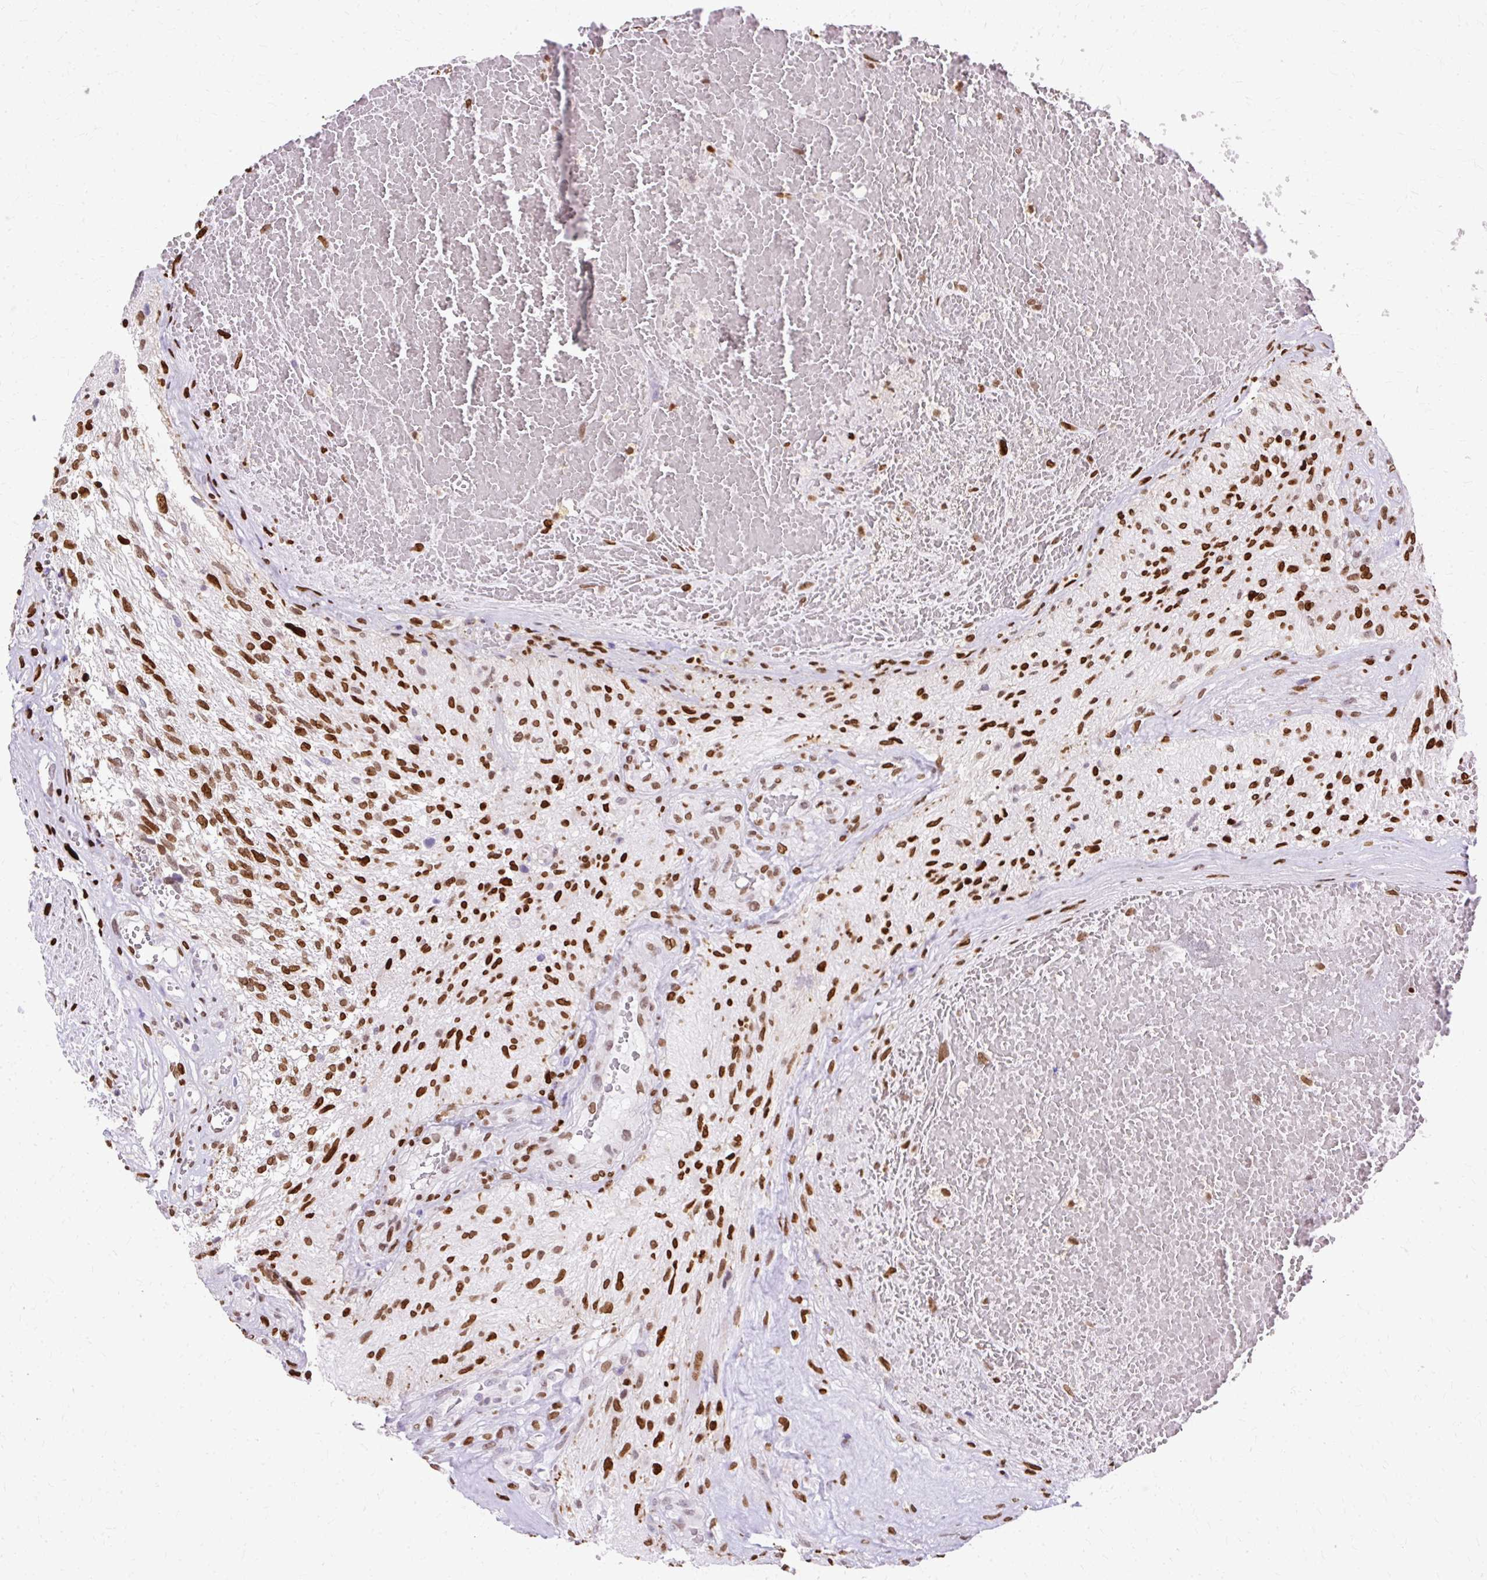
{"staining": {"intensity": "strong", "quantity": ">75%", "location": "nuclear"}, "tissue": "glioma", "cell_type": "Tumor cells", "image_type": "cancer", "snomed": [{"axis": "morphology", "description": "Glioma, malignant, High grade"}, {"axis": "topography", "description": "Brain"}], "caption": "Glioma stained with DAB (3,3'-diaminobenzidine) IHC shows high levels of strong nuclear expression in about >75% of tumor cells.", "gene": "TMEM184C", "patient": {"sex": "male", "age": 56}}